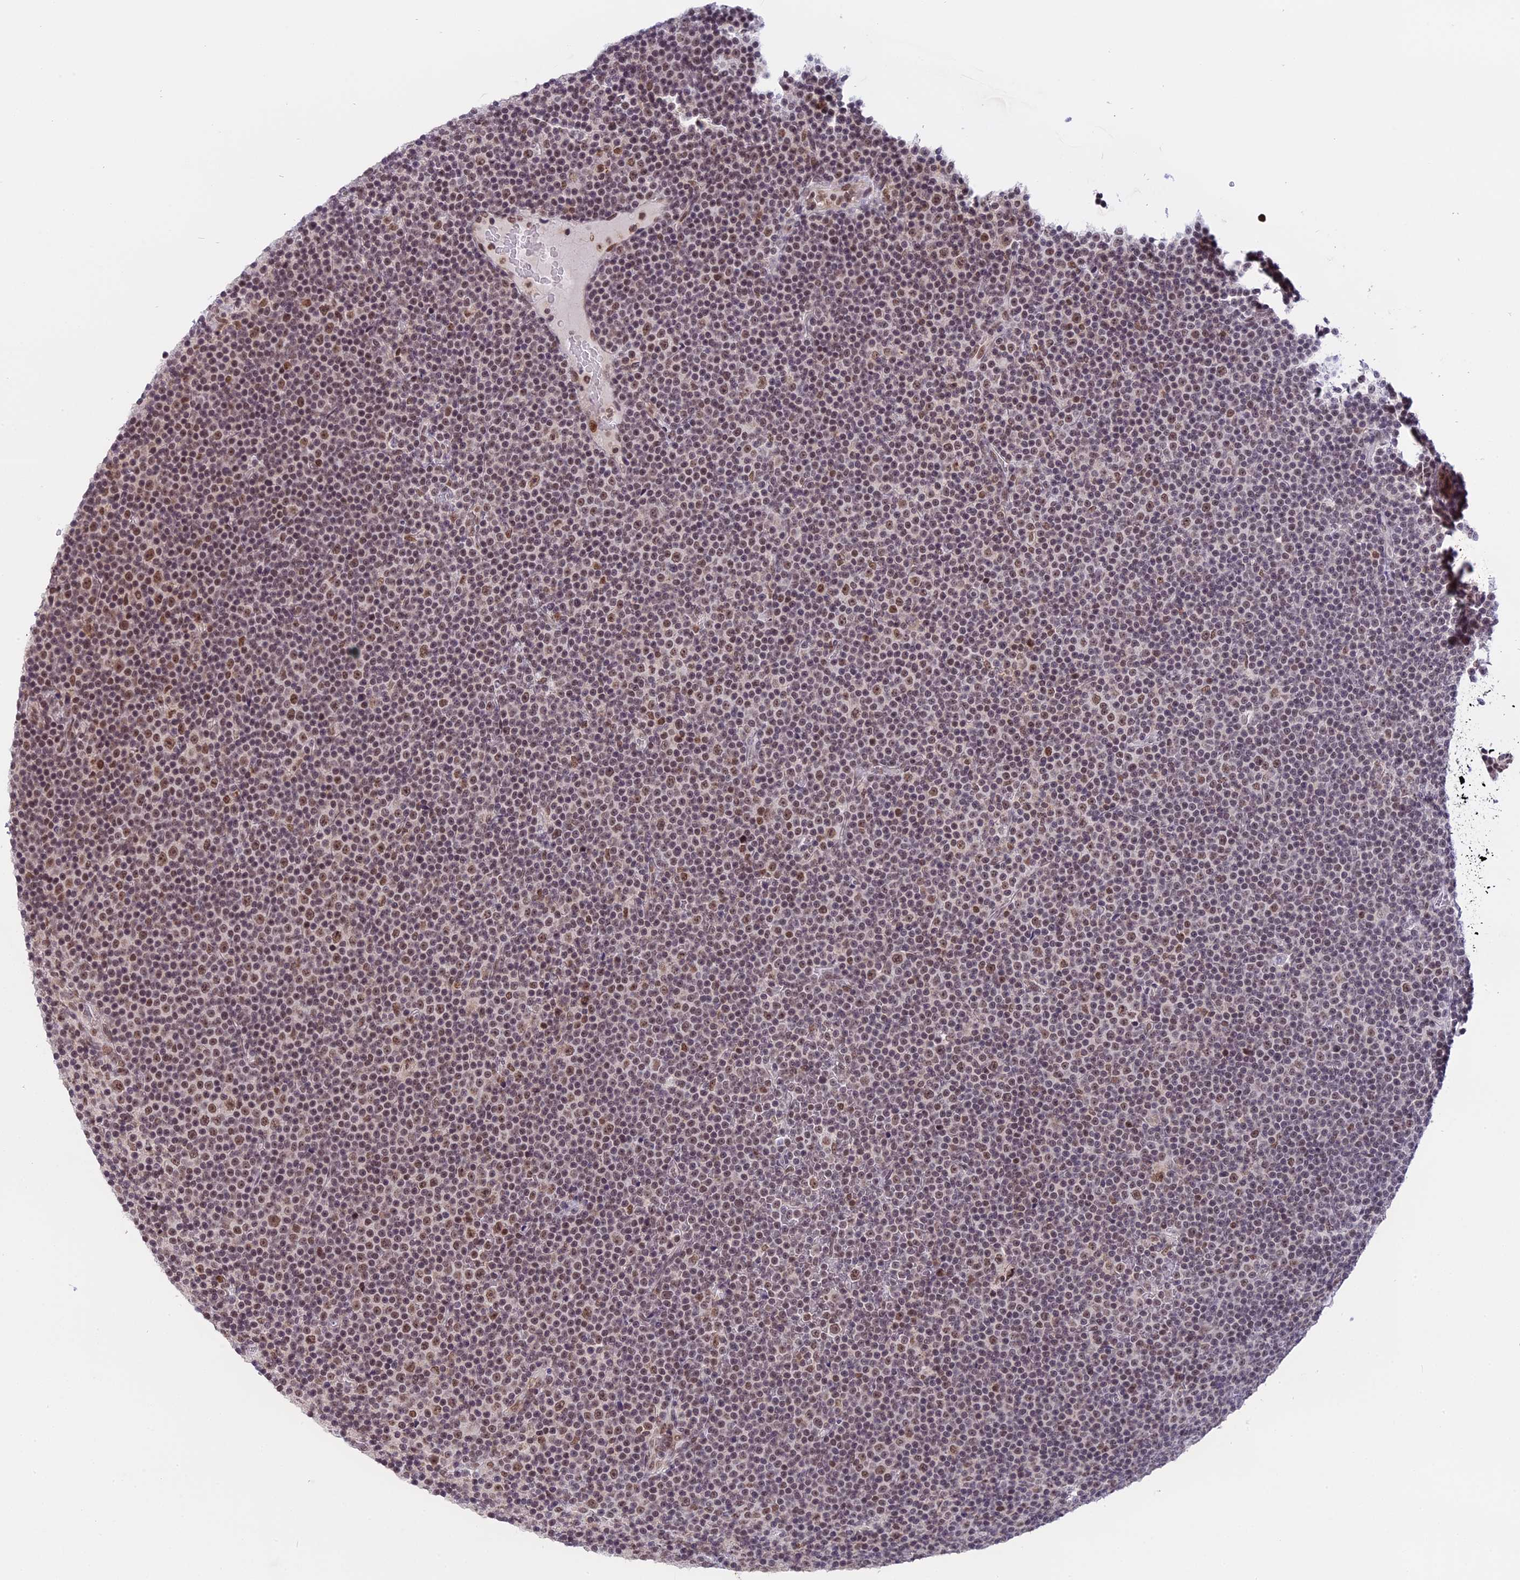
{"staining": {"intensity": "moderate", "quantity": ">75%", "location": "nuclear"}, "tissue": "lymphoma", "cell_type": "Tumor cells", "image_type": "cancer", "snomed": [{"axis": "morphology", "description": "Malignant lymphoma, non-Hodgkin's type, Low grade"}, {"axis": "topography", "description": "Lymph node"}], "caption": "Malignant lymphoma, non-Hodgkin's type (low-grade) was stained to show a protein in brown. There is medium levels of moderate nuclear staining in about >75% of tumor cells.", "gene": "TADA3", "patient": {"sex": "female", "age": 67}}